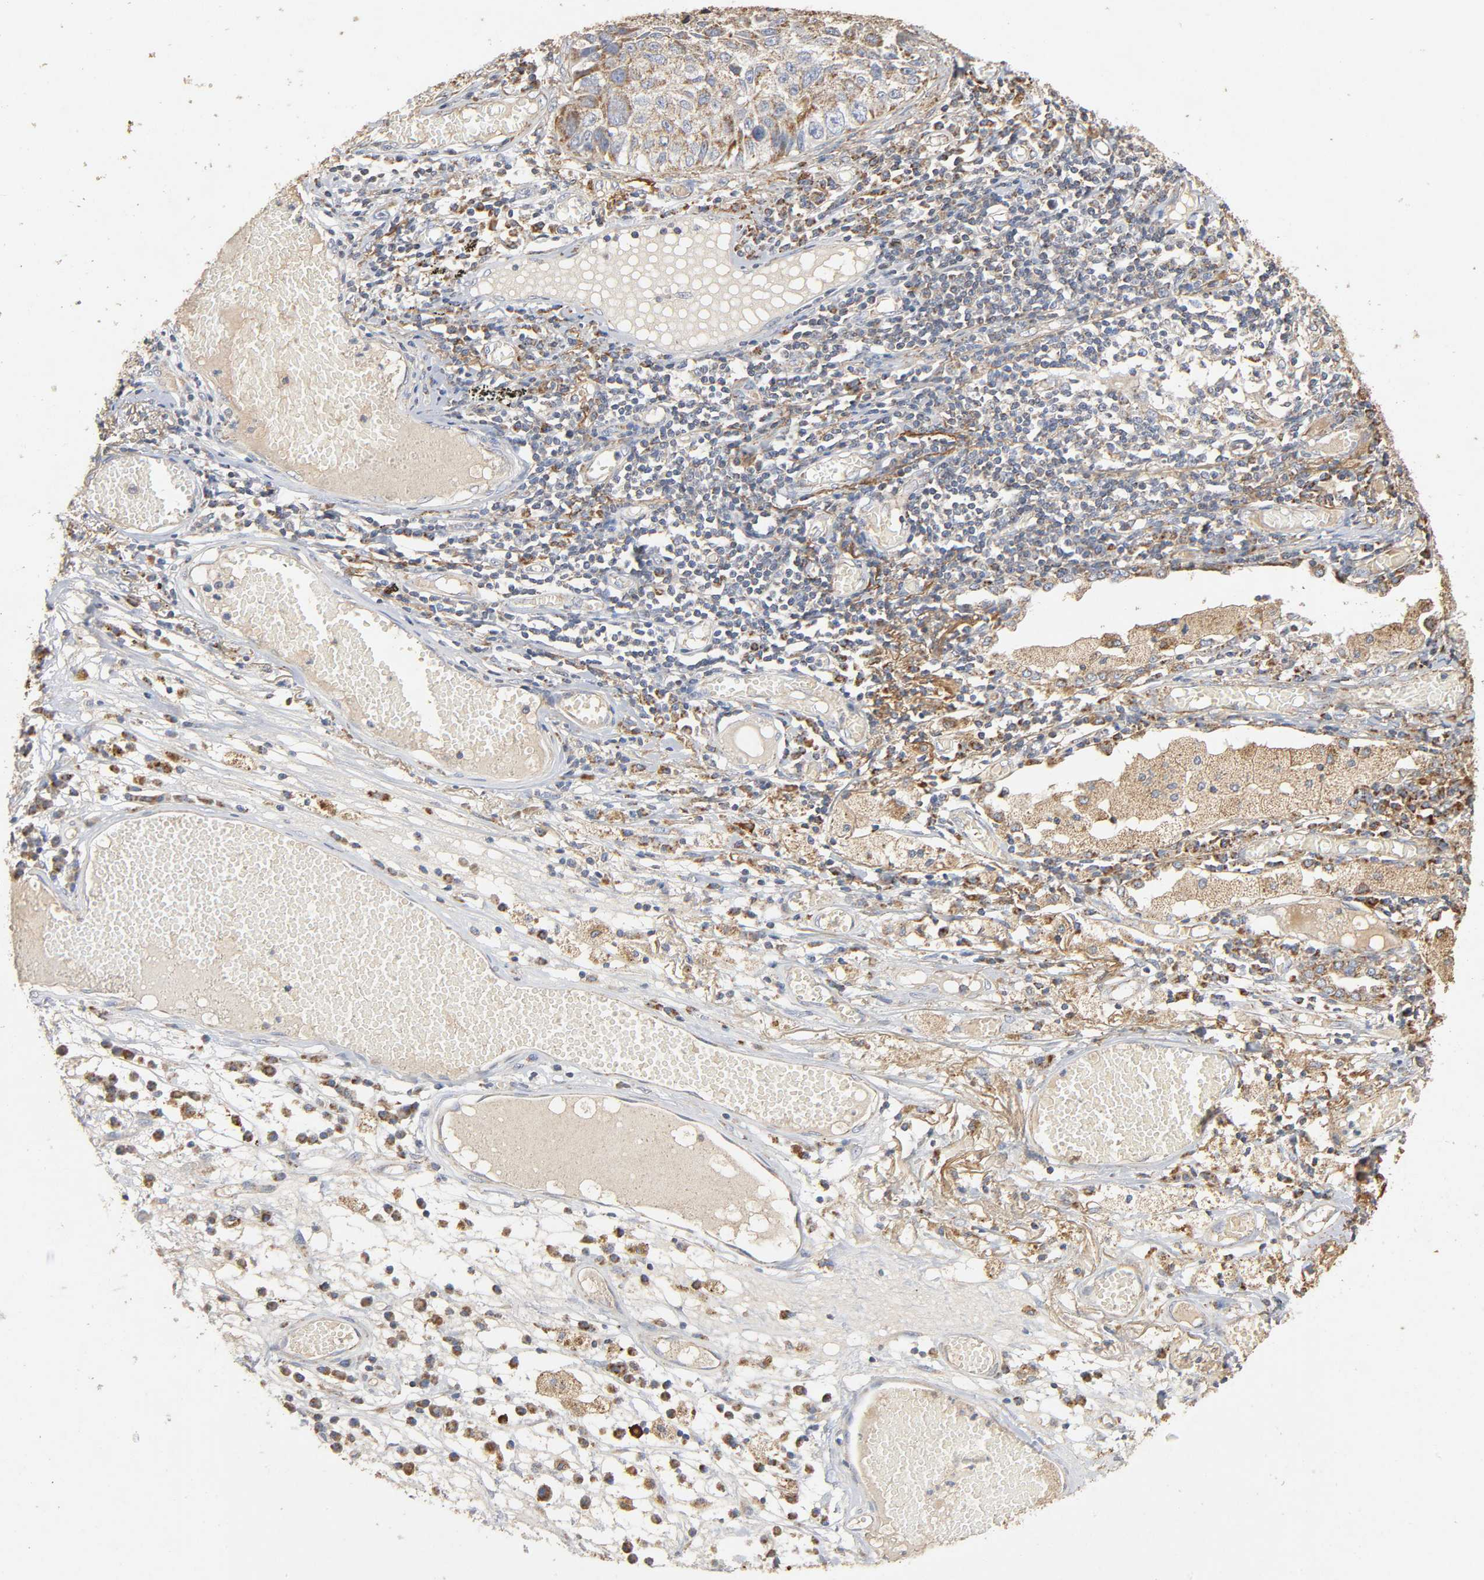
{"staining": {"intensity": "moderate", "quantity": ">75%", "location": "cytoplasmic/membranous"}, "tissue": "lung cancer", "cell_type": "Tumor cells", "image_type": "cancer", "snomed": [{"axis": "morphology", "description": "Squamous cell carcinoma, NOS"}, {"axis": "topography", "description": "Lung"}], "caption": "Protein staining demonstrates moderate cytoplasmic/membranous staining in about >75% of tumor cells in lung squamous cell carcinoma. Ihc stains the protein of interest in brown and the nuclei are stained blue.", "gene": "NDUFS3", "patient": {"sex": "male", "age": 71}}